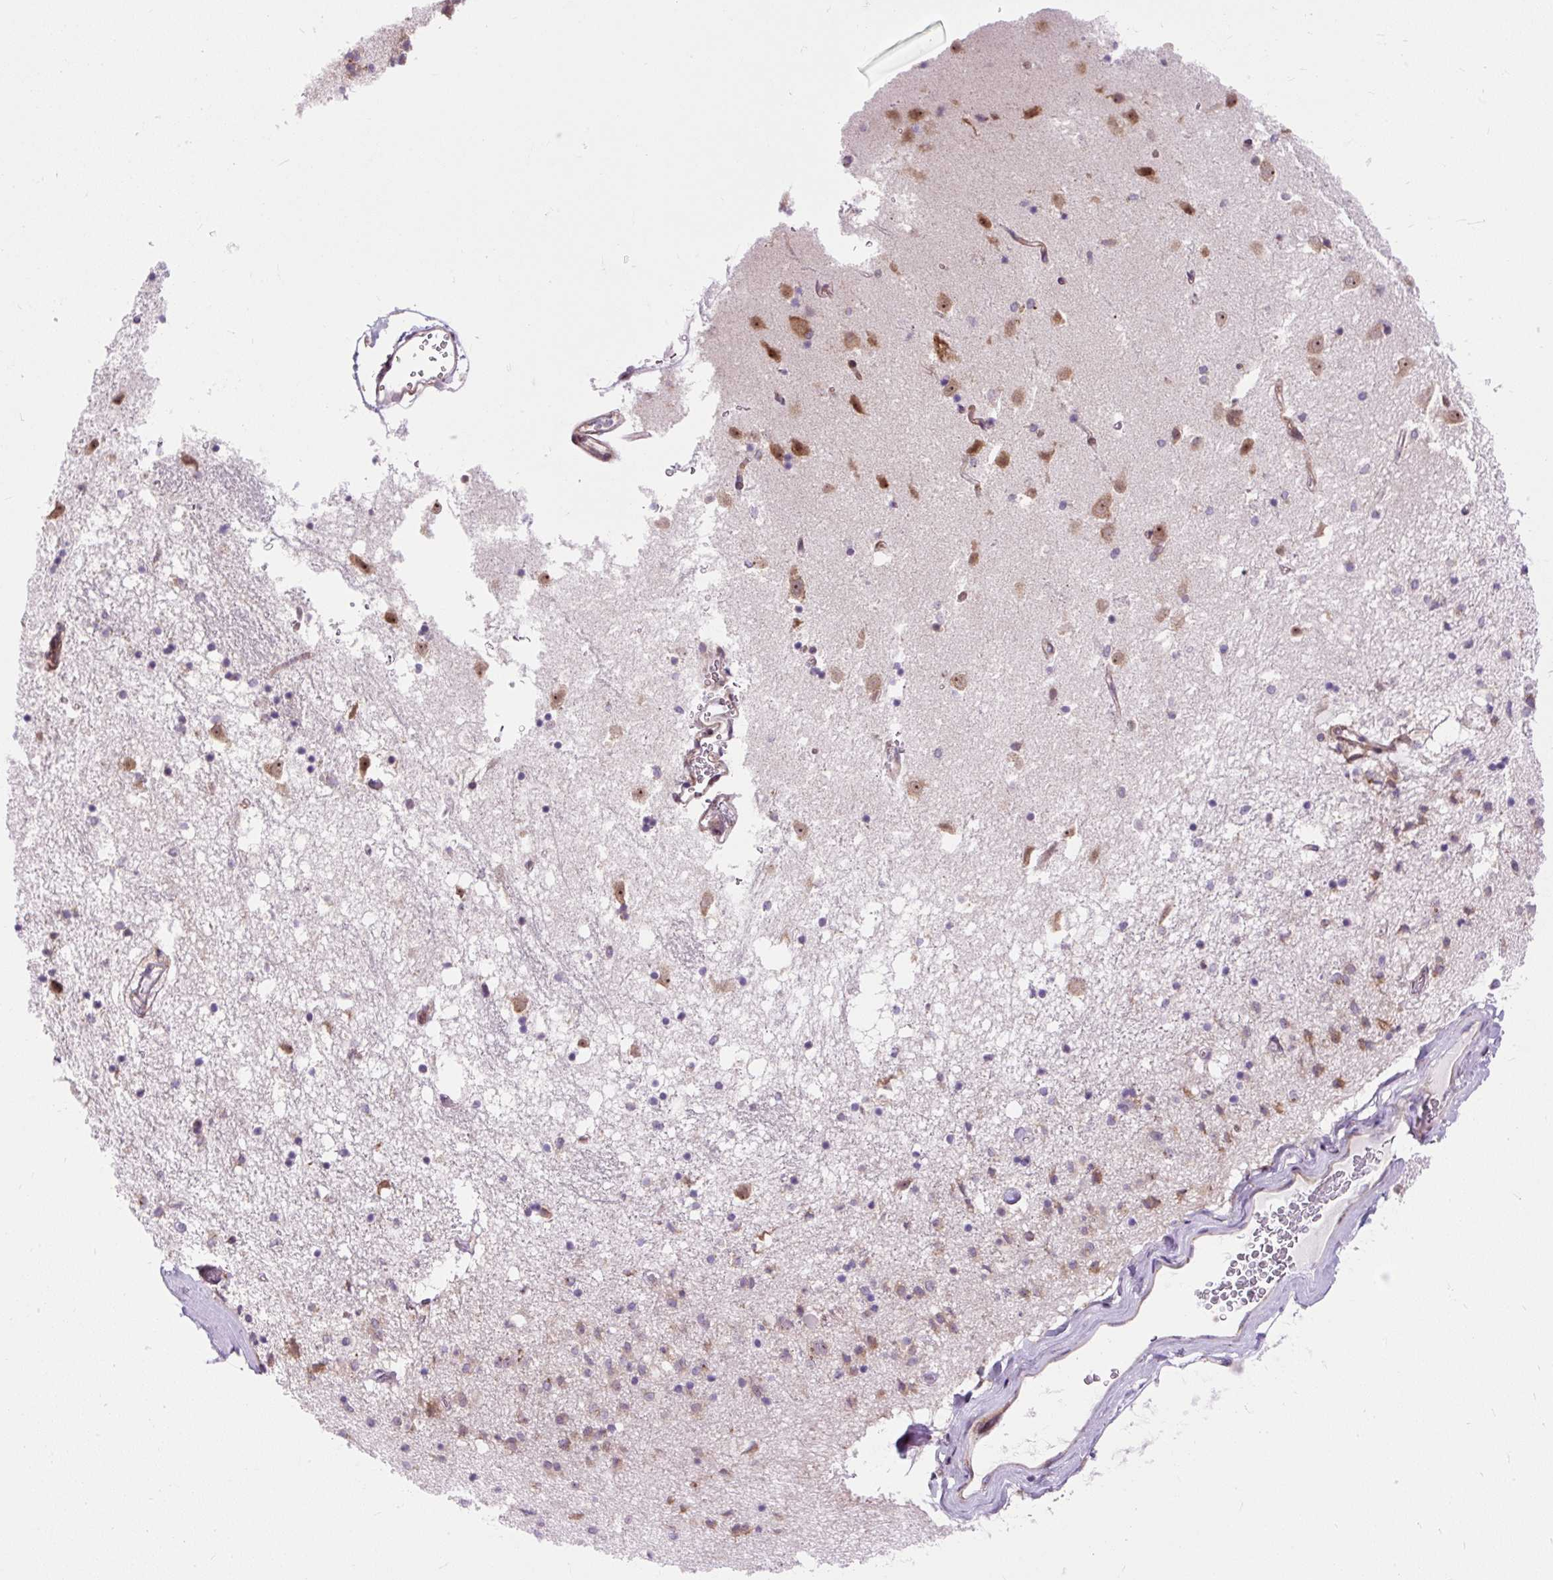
{"staining": {"intensity": "moderate", "quantity": "<25%", "location": "cytoplasmic/membranous"}, "tissue": "caudate", "cell_type": "Glial cells", "image_type": "normal", "snomed": [{"axis": "morphology", "description": "Normal tissue, NOS"}, {"axis": "topography", "description": "Lateral ventricle wall"}], "caption": "Immunohistochemistry (IHC) image of benign human caudate stained for a protein (brown), which demonstrates low levels of moderate cytoplasmic/membranous positivity in about <25% of glial cells.", "gene": "CISD3", "patient": {"sex": "male", "age": 58}}